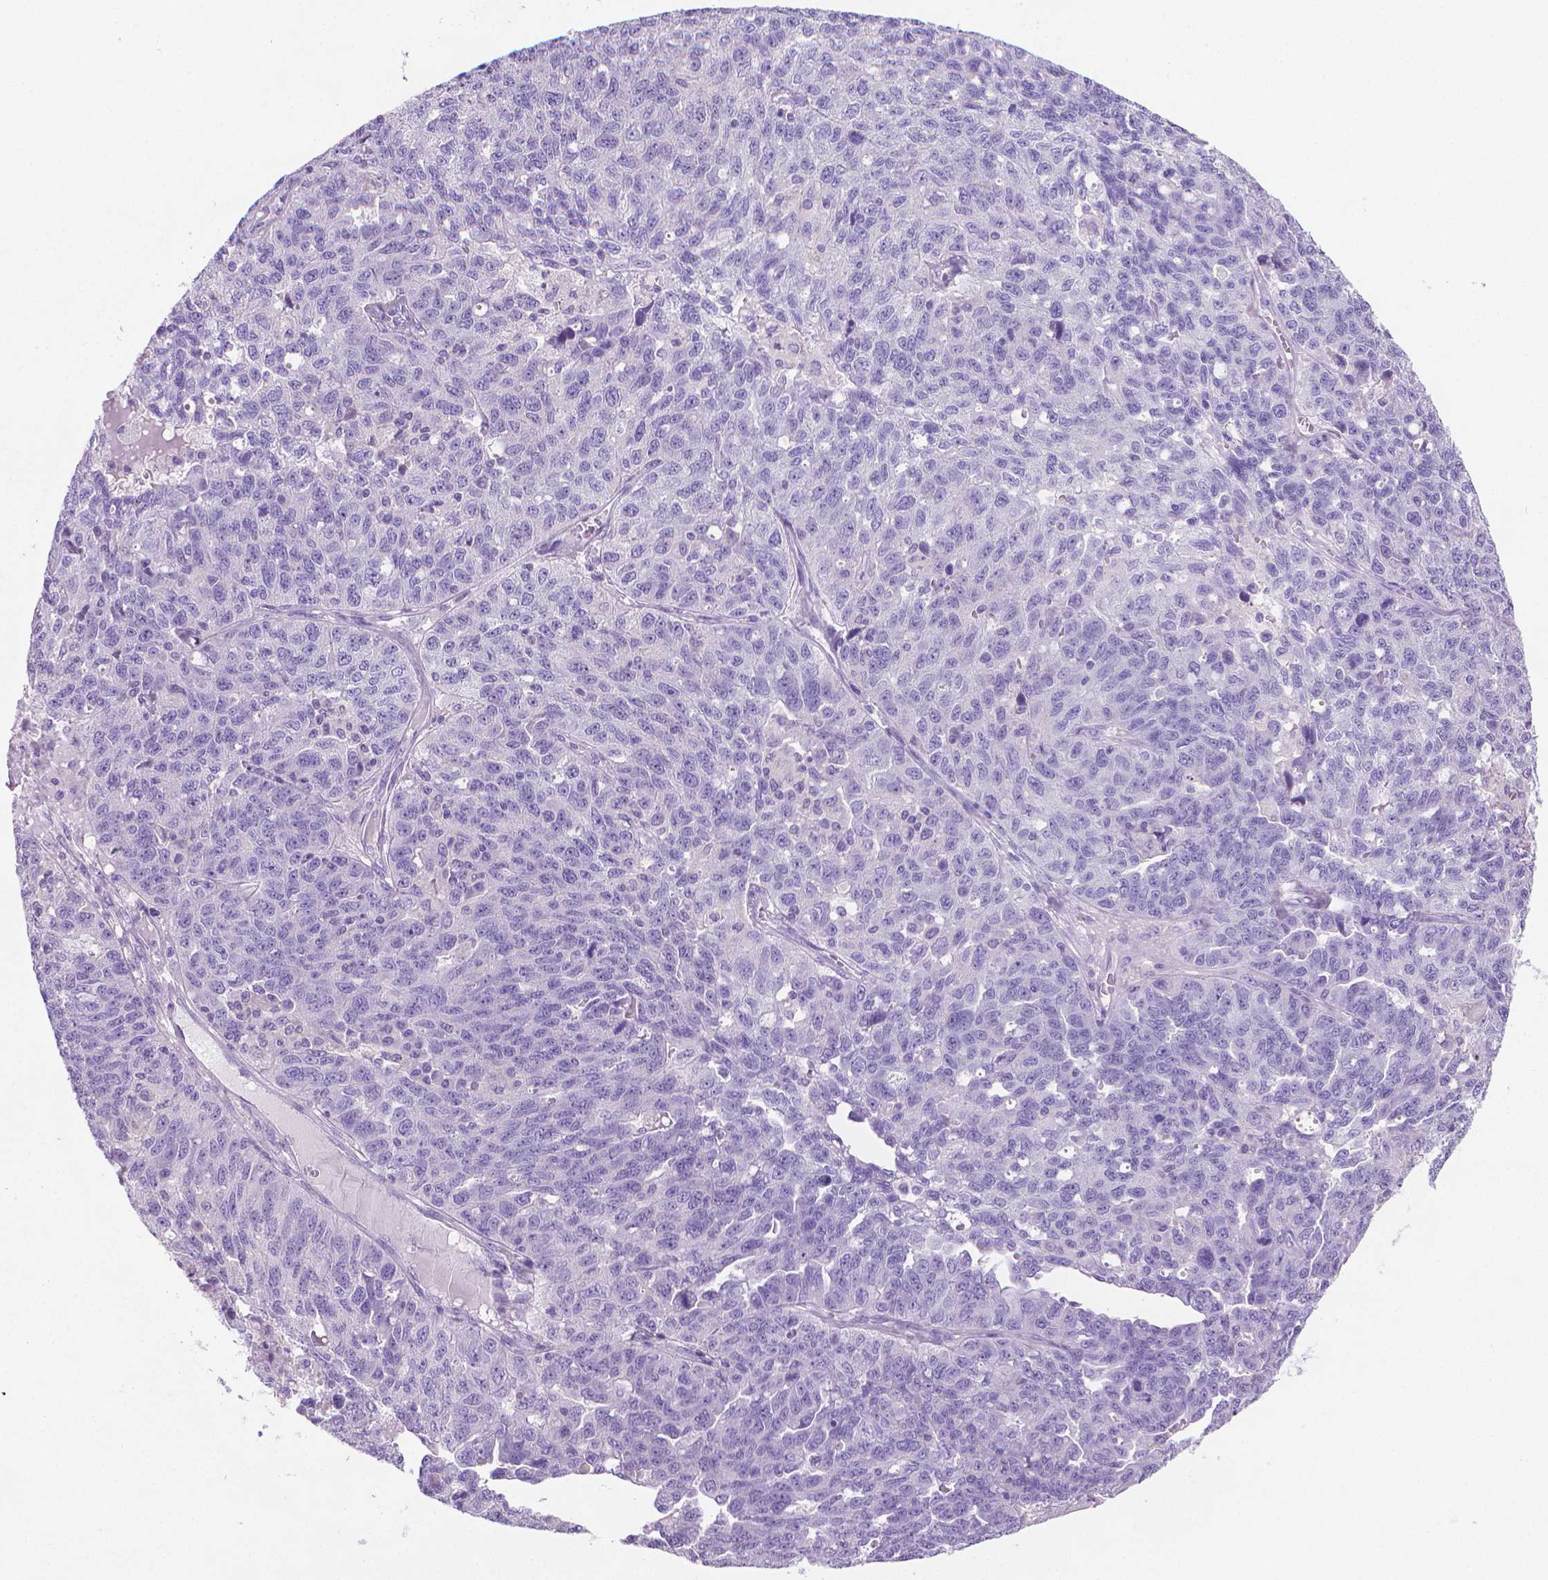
{"staining": {"intensity": "negative", "quantity": "none", "location": "none"}, "tissue": "ovarian cancer", "cell_type": "Tumor cells", "image_type": "cancer", "snomed": [{"axis": "morphology", "description": "Cystadenocarcinoma, serous, NOS"}, {"axis": "topography", "description": "Ovary"}], "caption": "DAB (3,3'-diaminobenzidine) immunohistochemical staining of human ovarian cancer shows no significant positivity in tumor cells.", "gene": "FASN", "patient": {"sex": "female", "age": 71}}